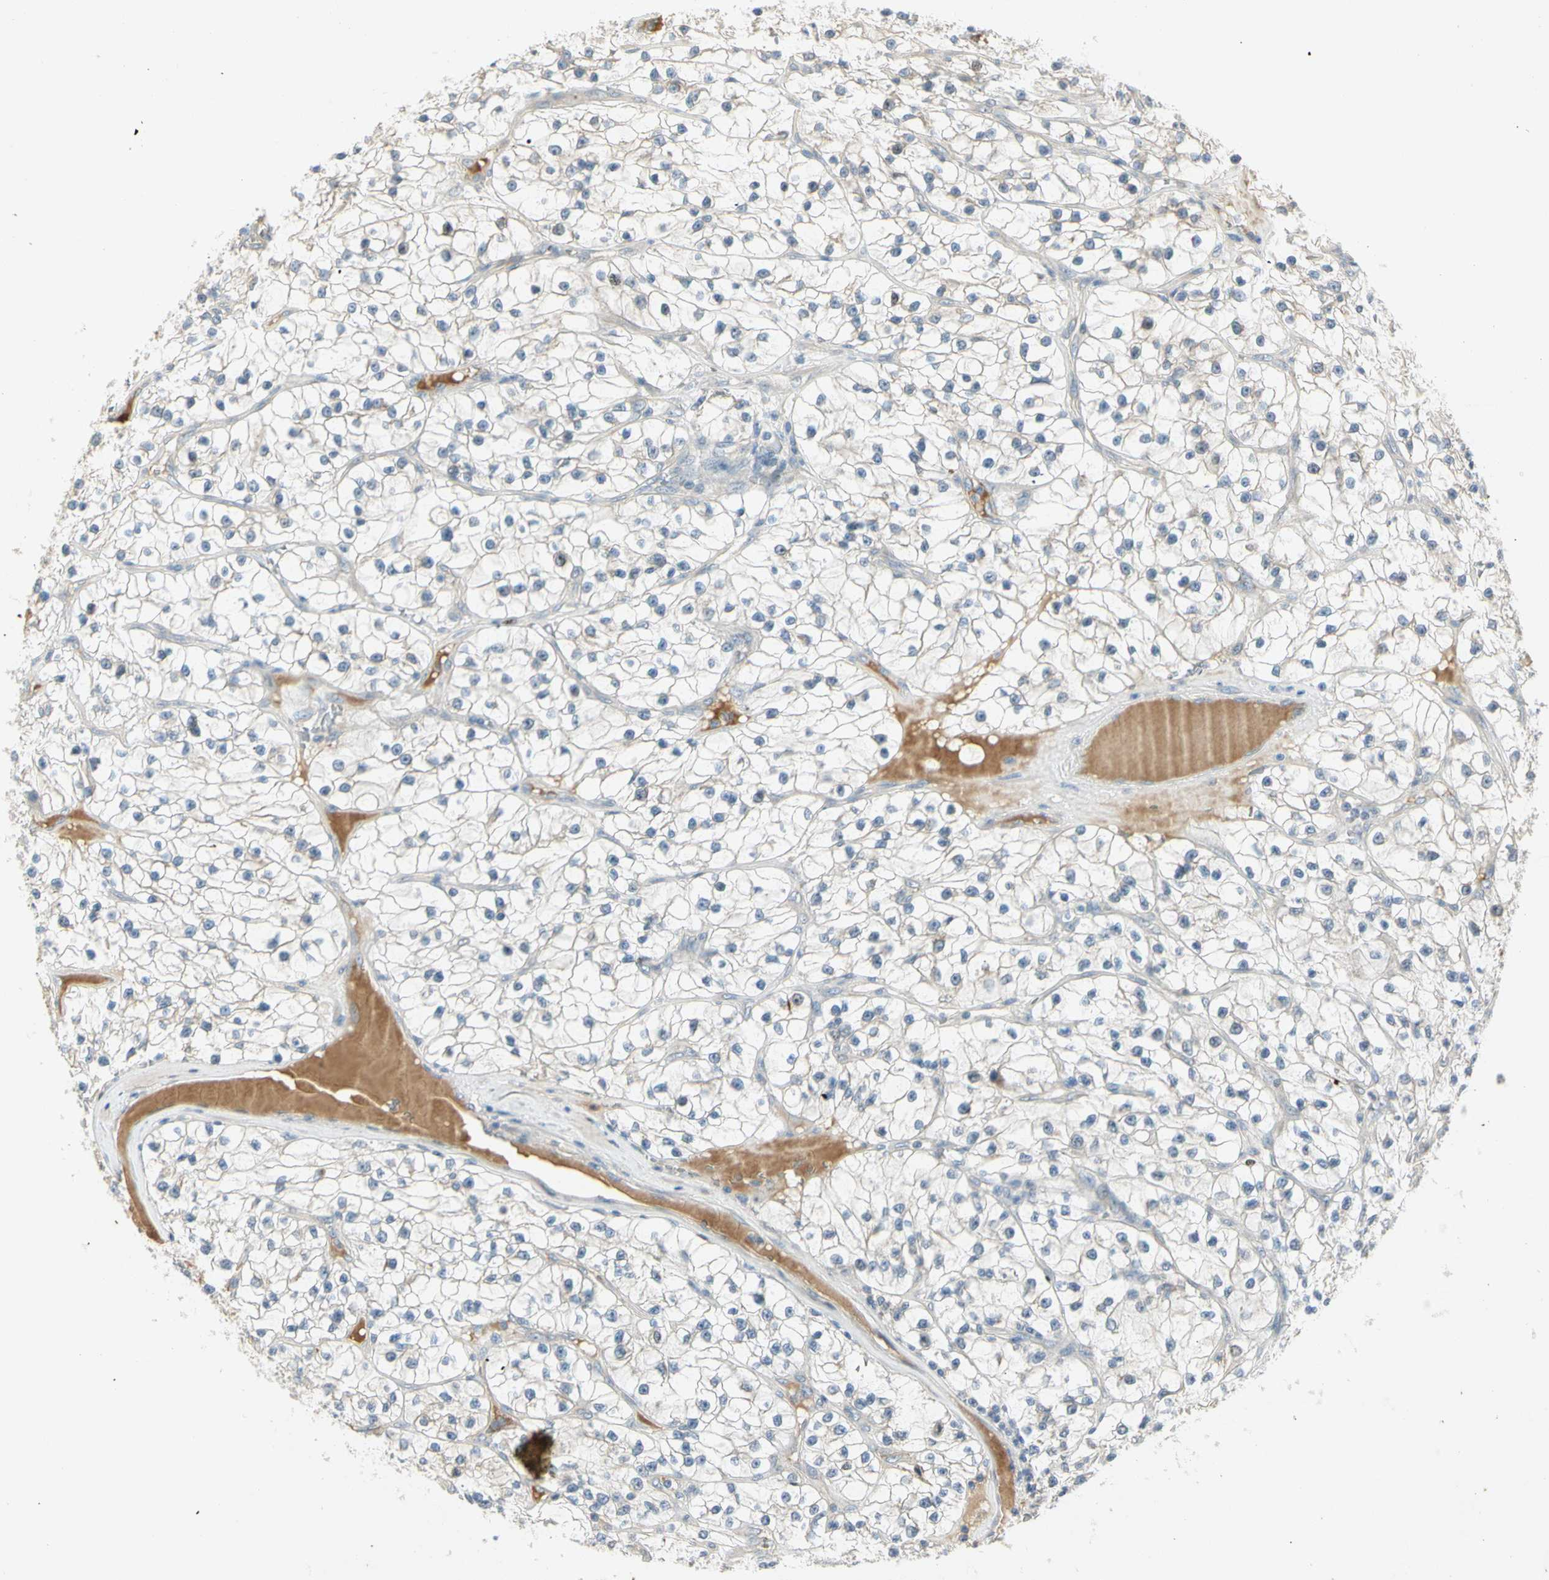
{"staining": {"intensity": "negative", "quantity": "none", "location": "none"}, "tissue": "renal cancer", "cell_type": "Tumor cells", "image_type": "cancer", "snomed": [{"axis": "morphology", "description": "Adenocarcinoma, NOS"}, {"axis": "topography", "description": "Kidney"}], "caption": "There is no significant positivity in tumor cells of renal cancer (adenocarcinoma). The staining is performed using DAB brown chromogen with nuclei counter-stained in using hematoxylin.", "gene": "PITX1", "patient": {"sex": "female", "age": 57}}